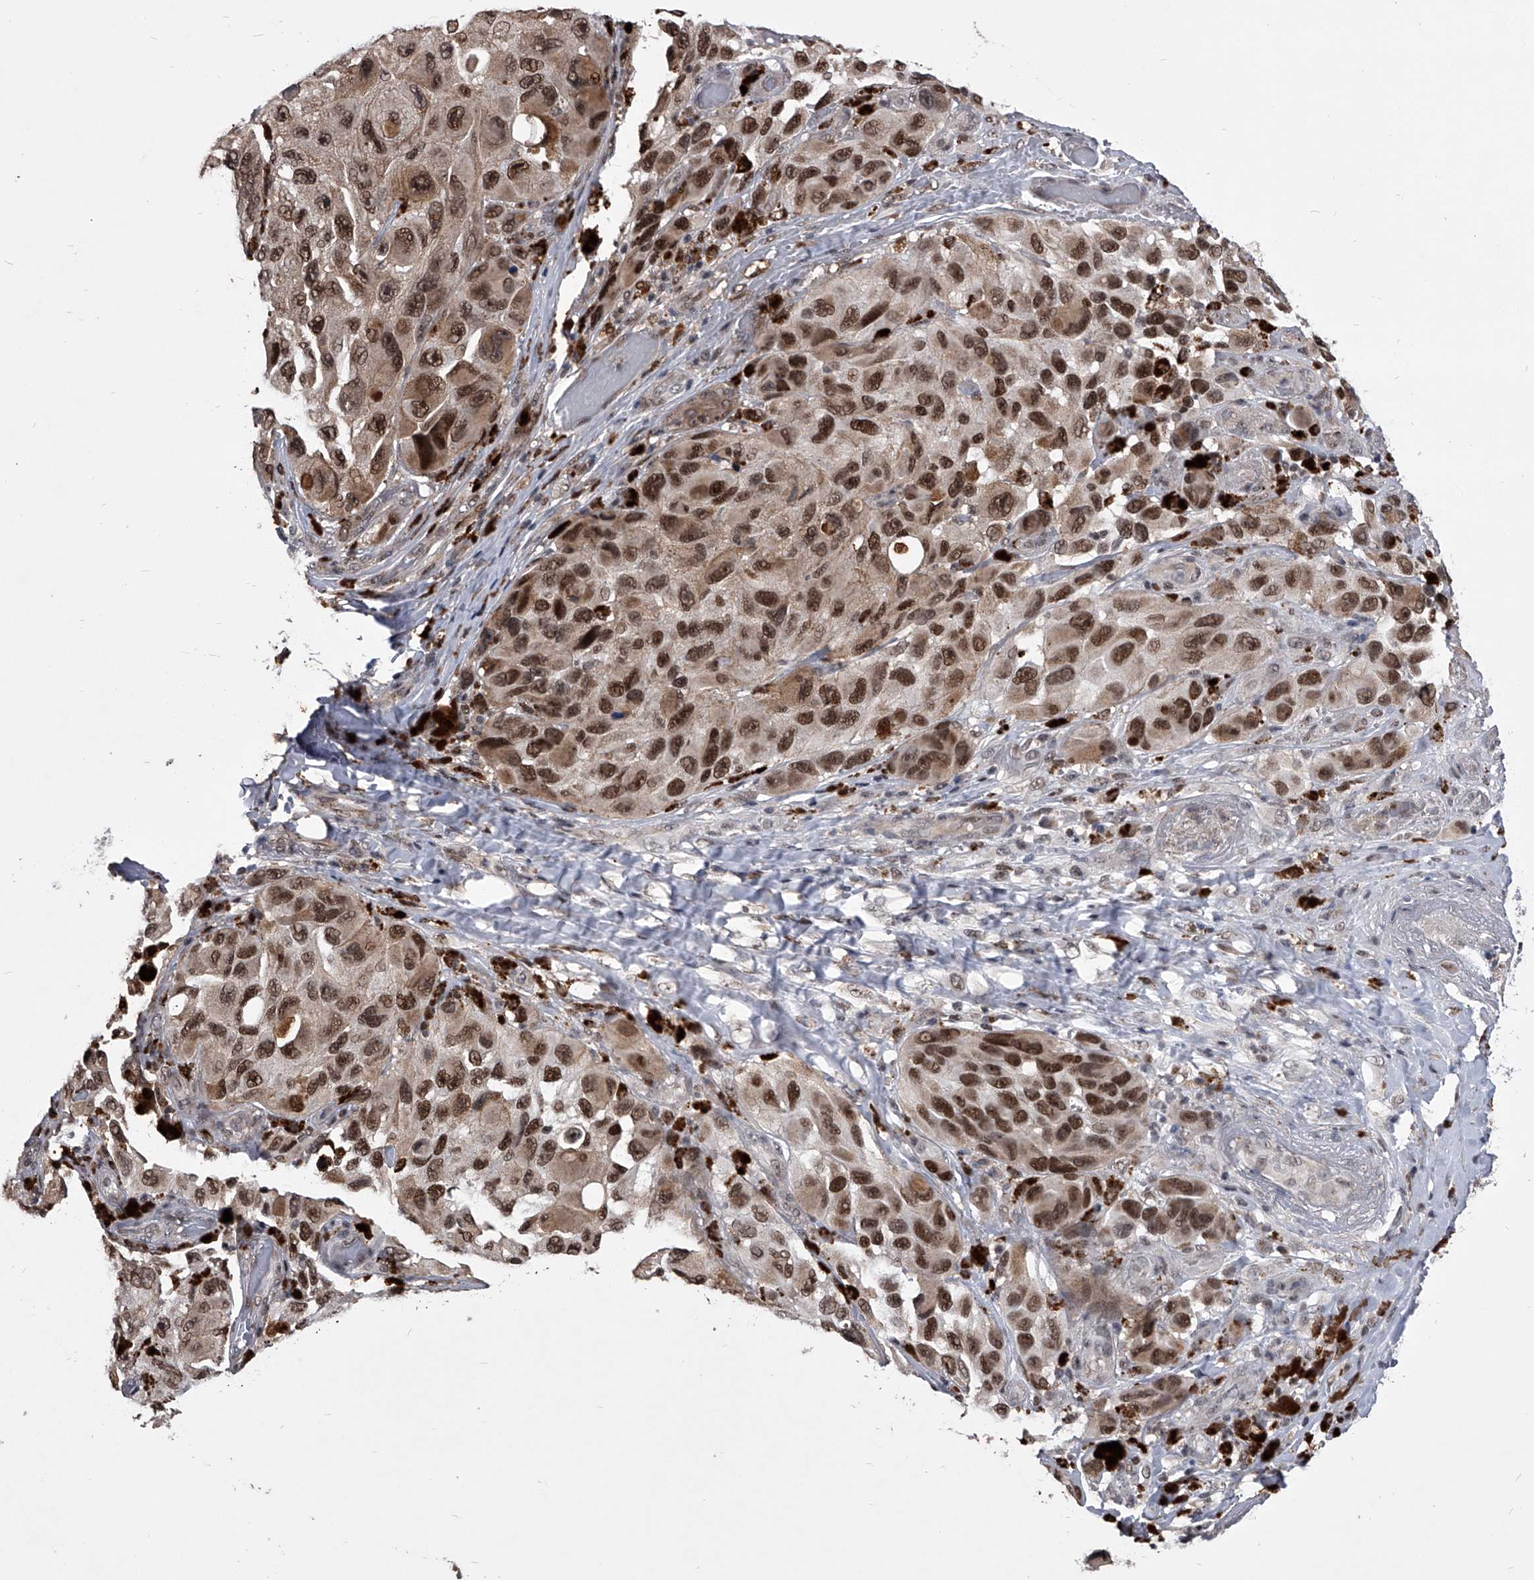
{"staining": {"intensity": "strong", "quantity": ">75%", "location": "nuclear"}, "tissue": "melanoma", "cell_type": "Tumor cells", "image_type": "cancer", "snomed": [{"axis": "morphology", "description": "Malignant melanoma, NOS"}, {"axis": "topography", "description": "Skin"}], "caption": "Immunohistochemistry (IHC) photomicrograph of neoplastic tissue: human melanoma stained using immunohistochemistry (IHC) displays high levels of strong protein expression localized specifically in the nuclear of tumor cells, appearing as a nuclear brown color.", "gene": "CMTR1", "patient": {"sex": "female", "age": 73}}